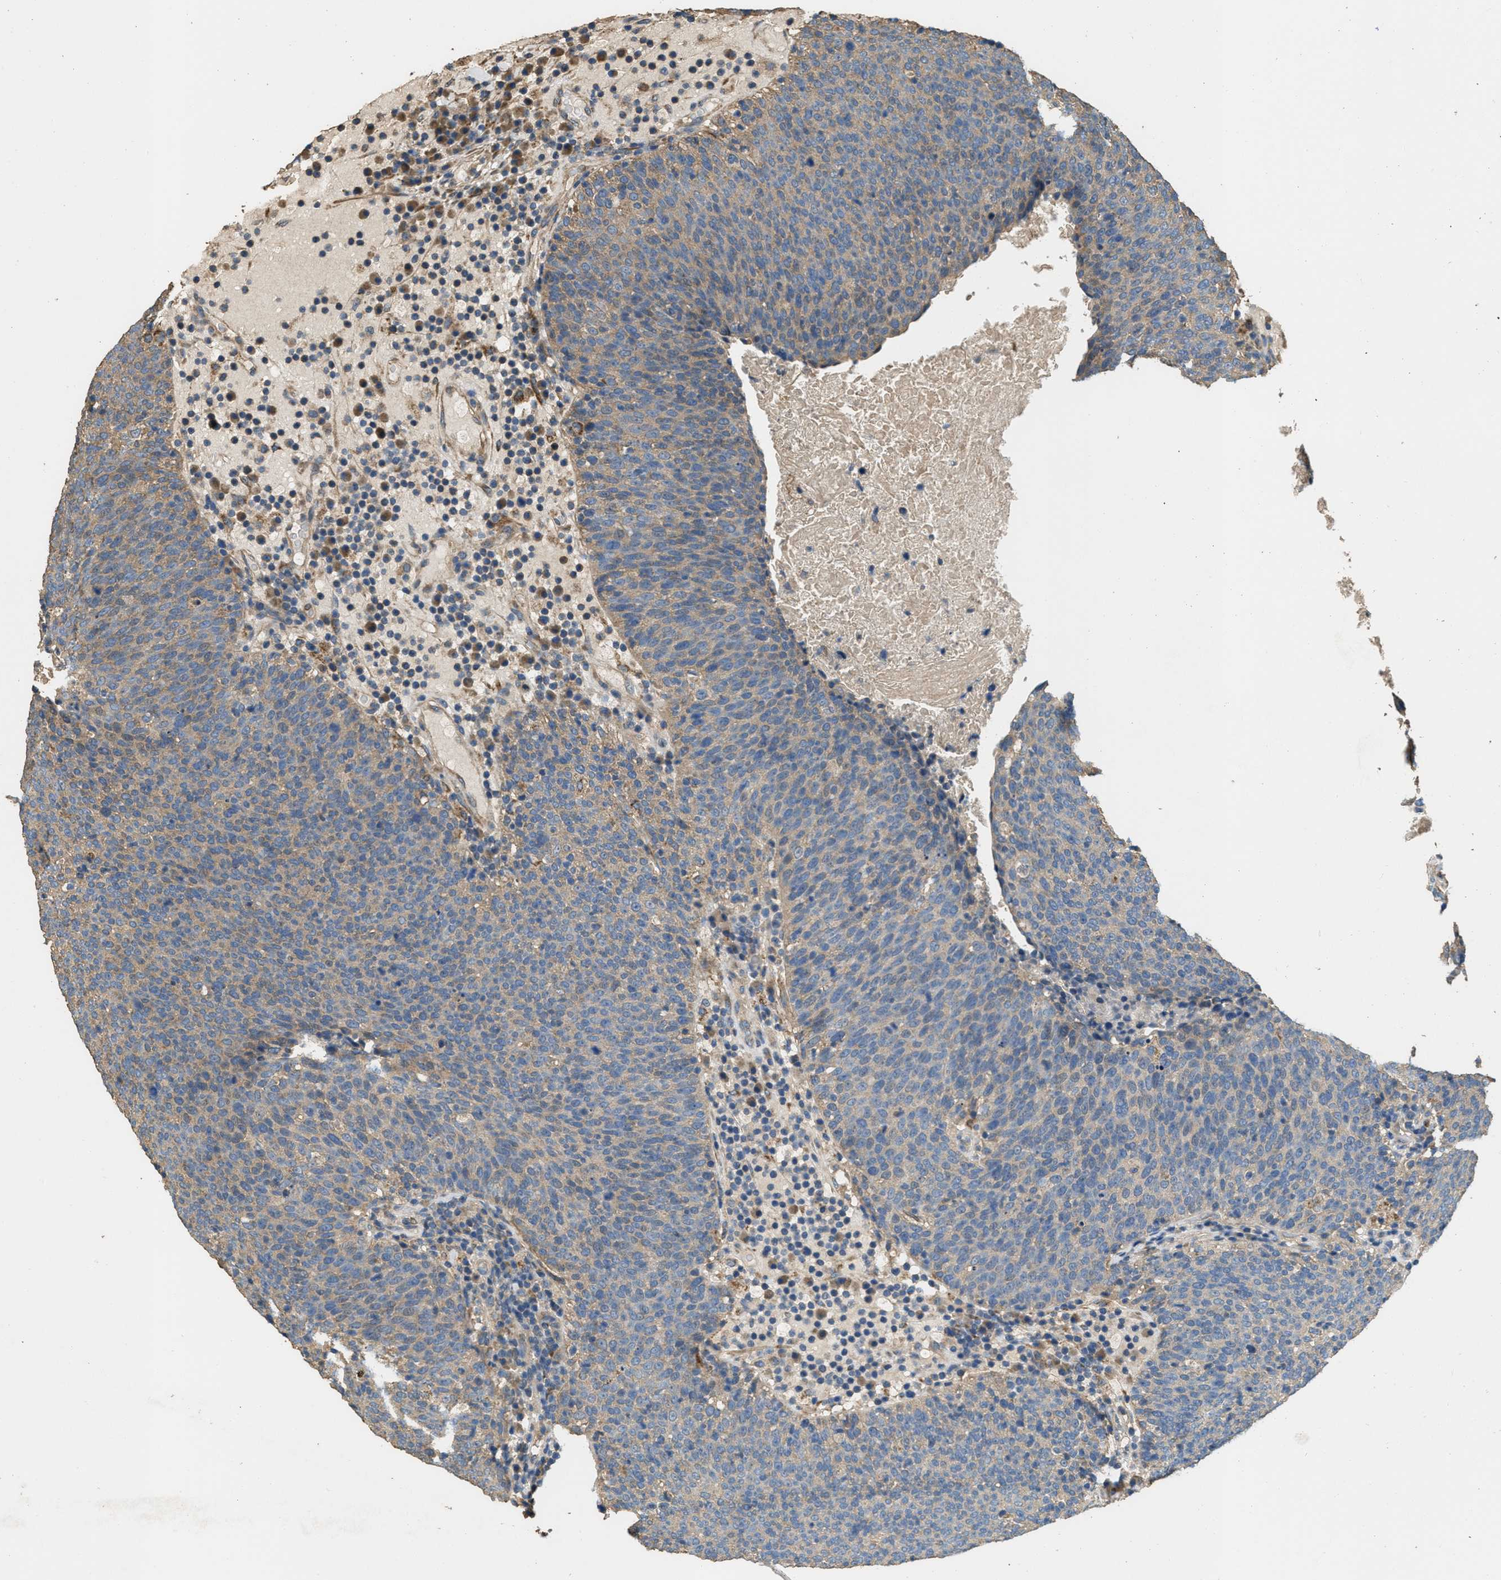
{"staining": {"intensity": "weak", "quantity": "25%-75%", "location": "cytoplasmic/membranous"}, "tissue": "head and neck cancer", "cell_type": "Tumor cells", "image_type": "cancer", "snomed": [{"axis": "morphology", "description": "Squamous cell carcinoma, NOS"}, {"axis": "morphology", "description": "Squamous cell carcinoma, metastatic, NOS"}, {"axis": "topography", "description": "Lymph node"}, {"axis": "topography", "description": "Head-Neck"}], "caption": "High-power microscopy captured an IHC photomicrograph of metastatic squamous cell carcinoma (head and neck), revealing weak cytoplasmic/membranous positivity in approximately 25%-75% of tumor cells. The staining was performed using DAB (3,3'-diaminobenzidine), with brown indicating positive protein expression. Nuclei are stained blue with hematoxylin.", "gene": "THBS2", "patient": {"sex": "male", "age": 62}}